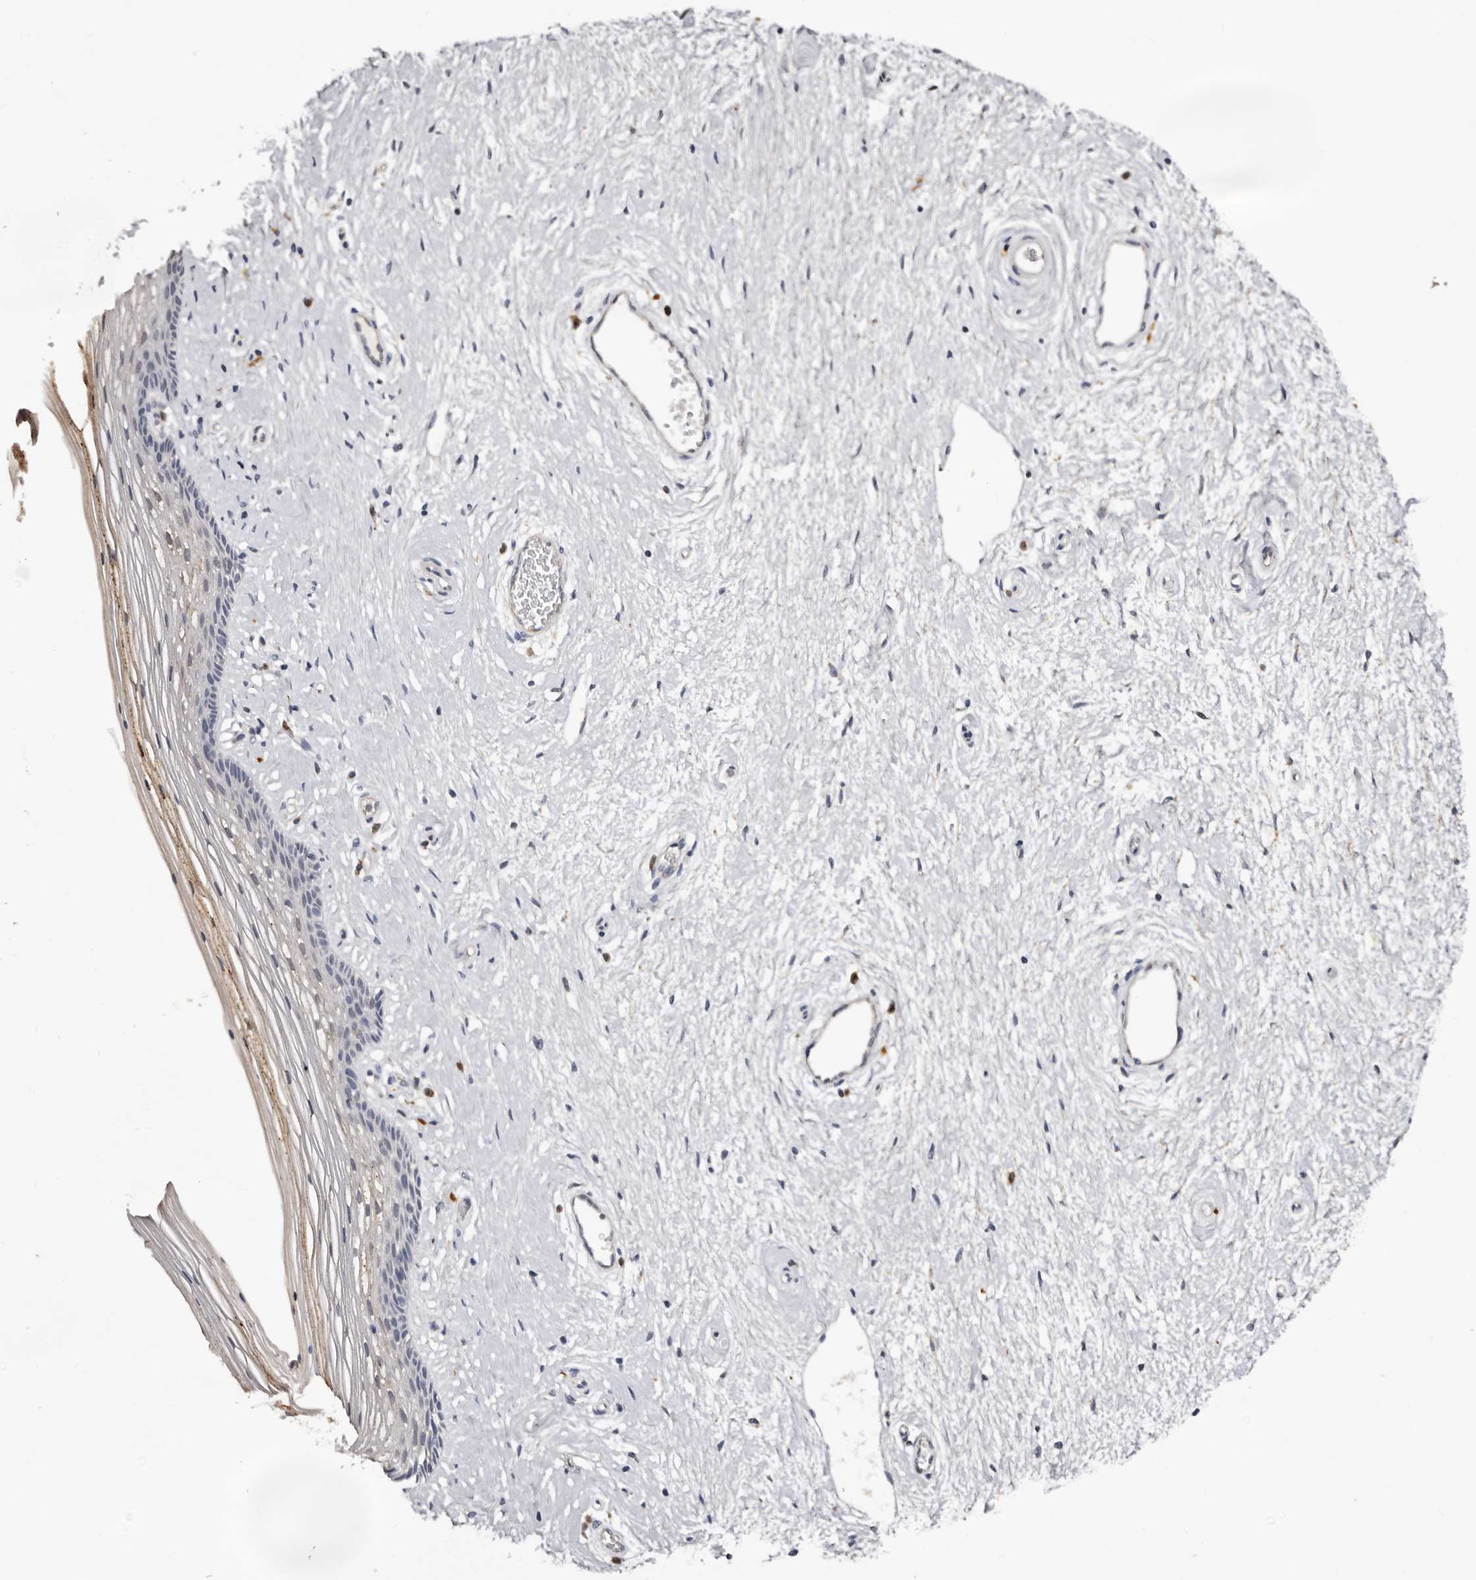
{"staining": {"intensity": "negative", "quantity": "none", "location": "none"}, "tissue": "vagina", "cell_type": "Squamous epithelial cells", "image_type": "normal", "snomed": [{"axis": "morphology", "description": "Normal tissue, NOS"}, {"axis": "topography", "description": "Vagina"}], "caption": "This is a image of immunohistochemistry (IHC) staining of normal vagina, which shows no staining in squamous epithelial cells. The staining is performed using DAB (3,3'-diaminobenzidine) brown chromogen with nuclei counter-stained in using hematoxylin.", "gene": "DAP", "patient": {"sex": "female", "age": 46}}